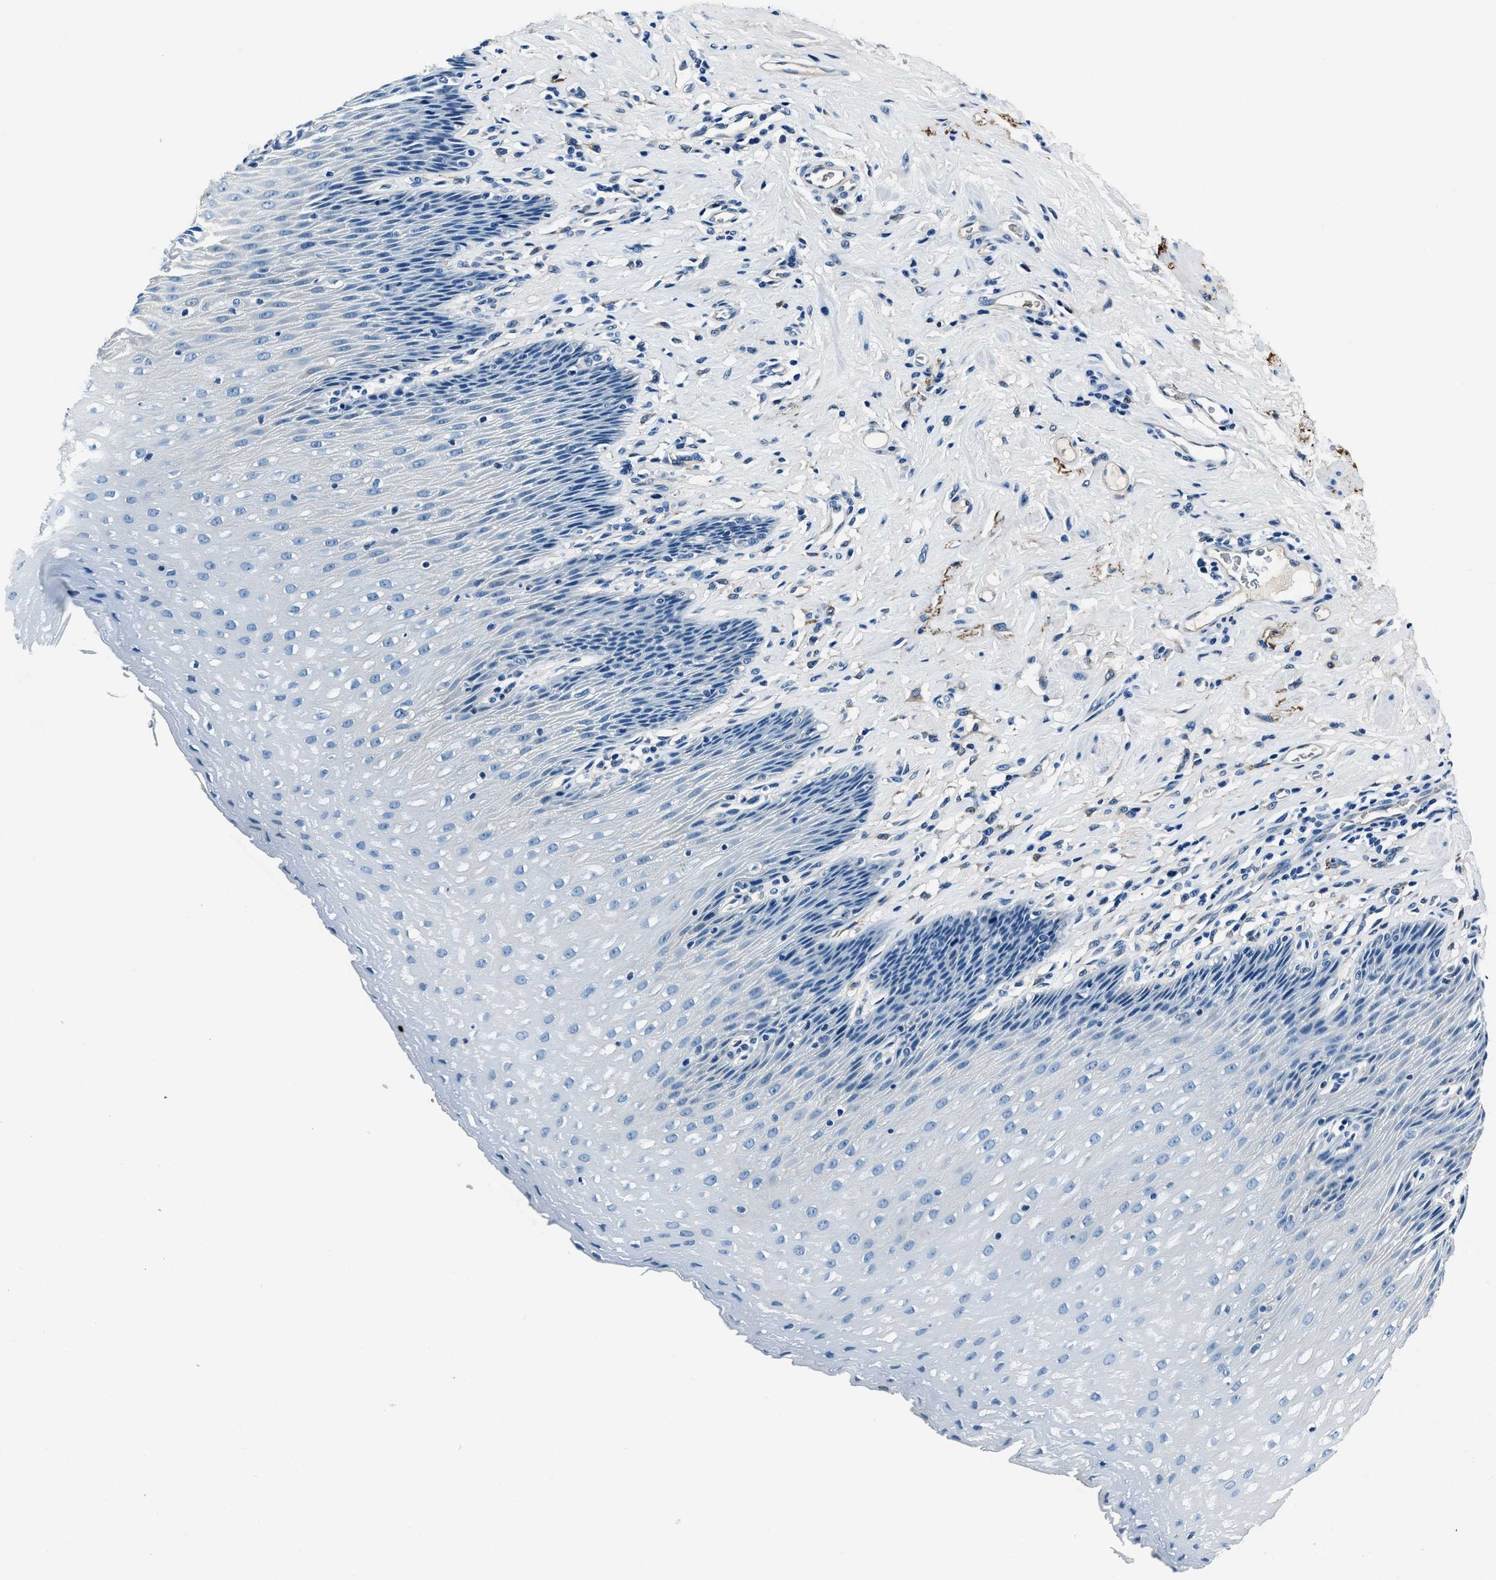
{"staining": {"intensity": "negative", "quantity": "none", "location": "none"}, "tissue": "esophagus", "cell_type": "Squamous epithelial cells", "image_type": "normal", "snomed": [{"axis": "morphology", "description": "Normal tissue, NOS"}, {"axis": "topography", "description": "Esophagus"}], "caption": "This is an IHC histopathology image of benign esophagus. There is no positivity in squamous epithelial cells.", "gene": "PTPDC1", "patient": {"sex": "female", "age": 61}}